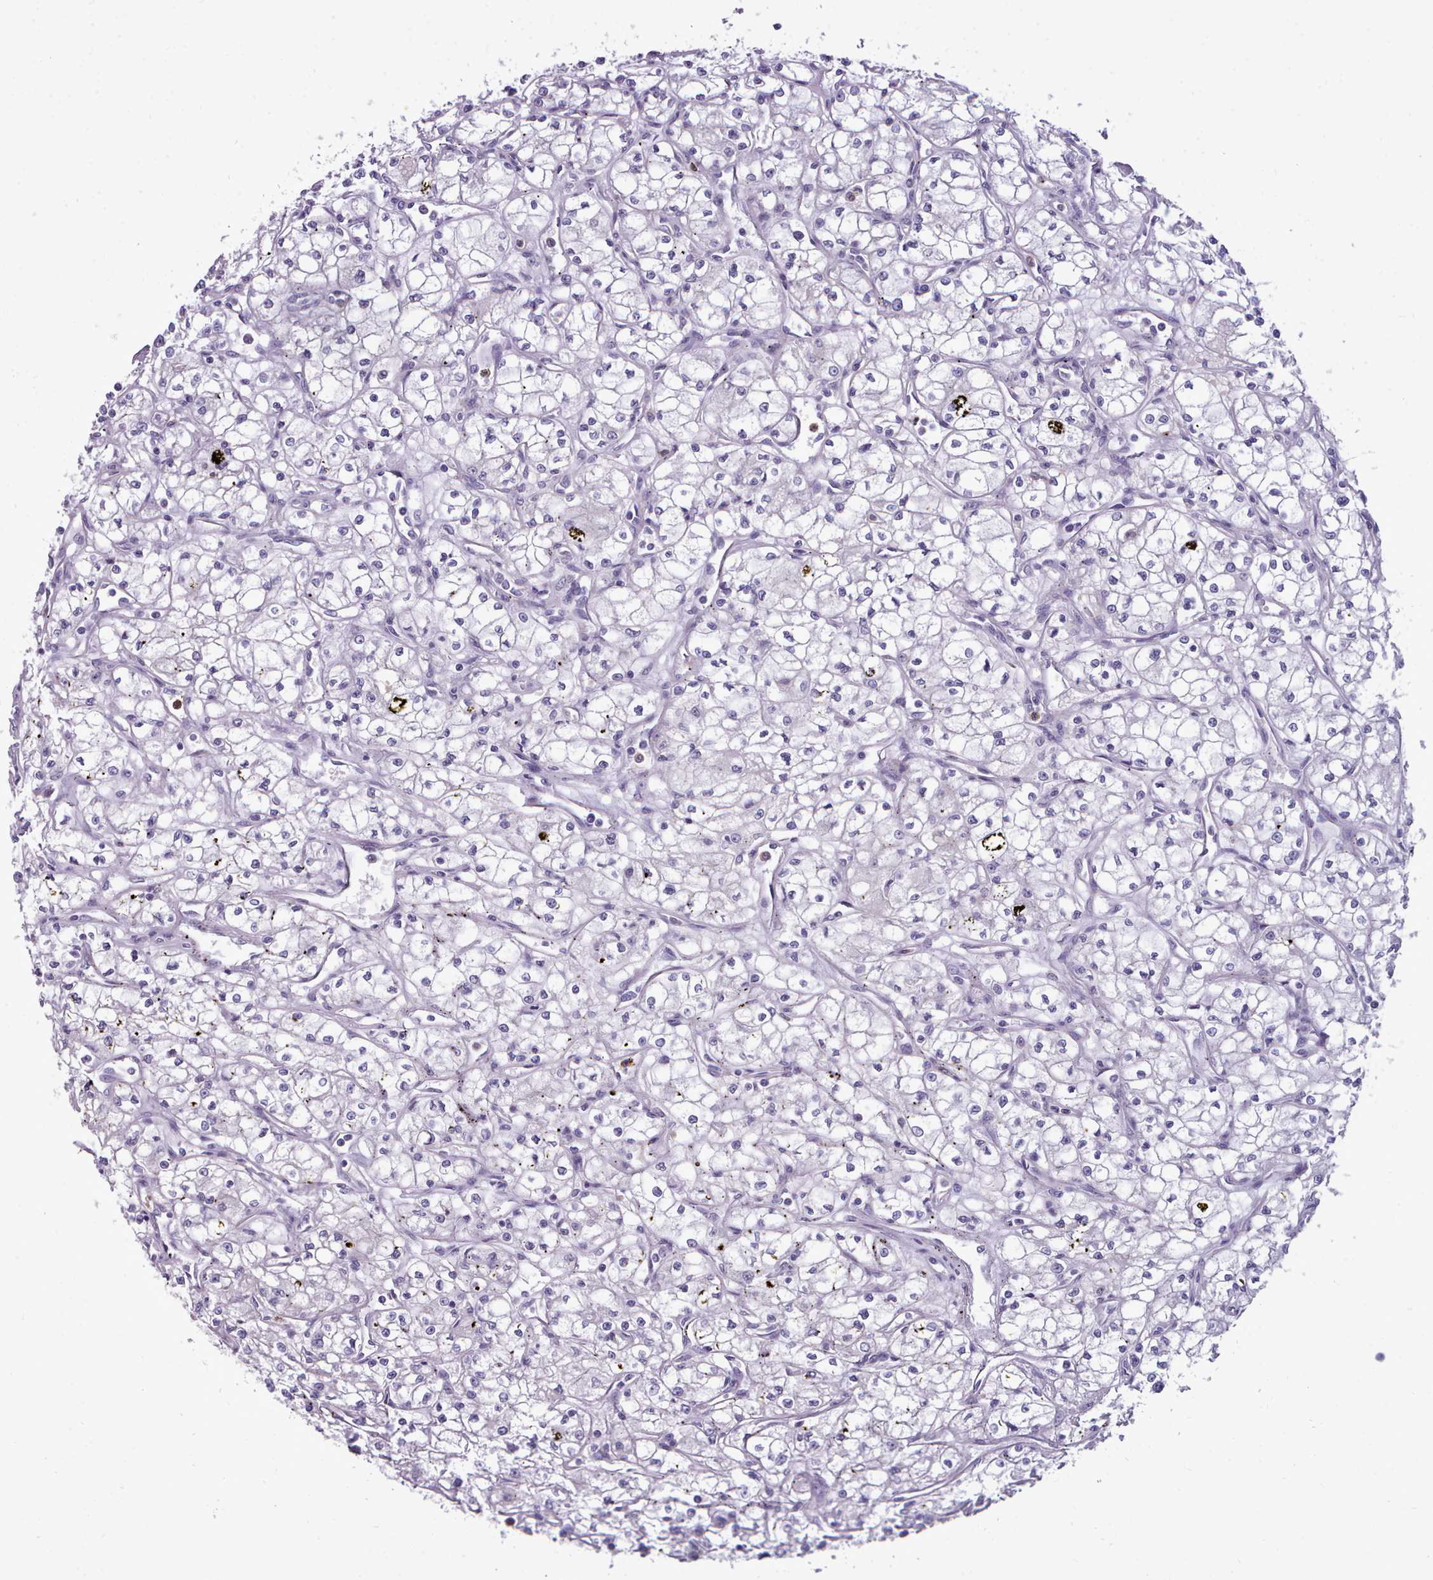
{"staining": {"intensity": "negative", "quantity": "none", "location": "none"}, "tissue": "renal cancer", "cell_type": "Tumor cells", "image_type": "cancer", "snomed": [{"axis": "morphology", "description": "Adenocarcinoma, NOS"}, {"axis": "topography", "description": "Kidney"}], "caption": "This is an immunohistochemistry histopathology image of renal adenocarcinoma. There is no expression in tumor cells.", "gene": "KCTD16", "patient": {"sex": "male", "age": 59}}